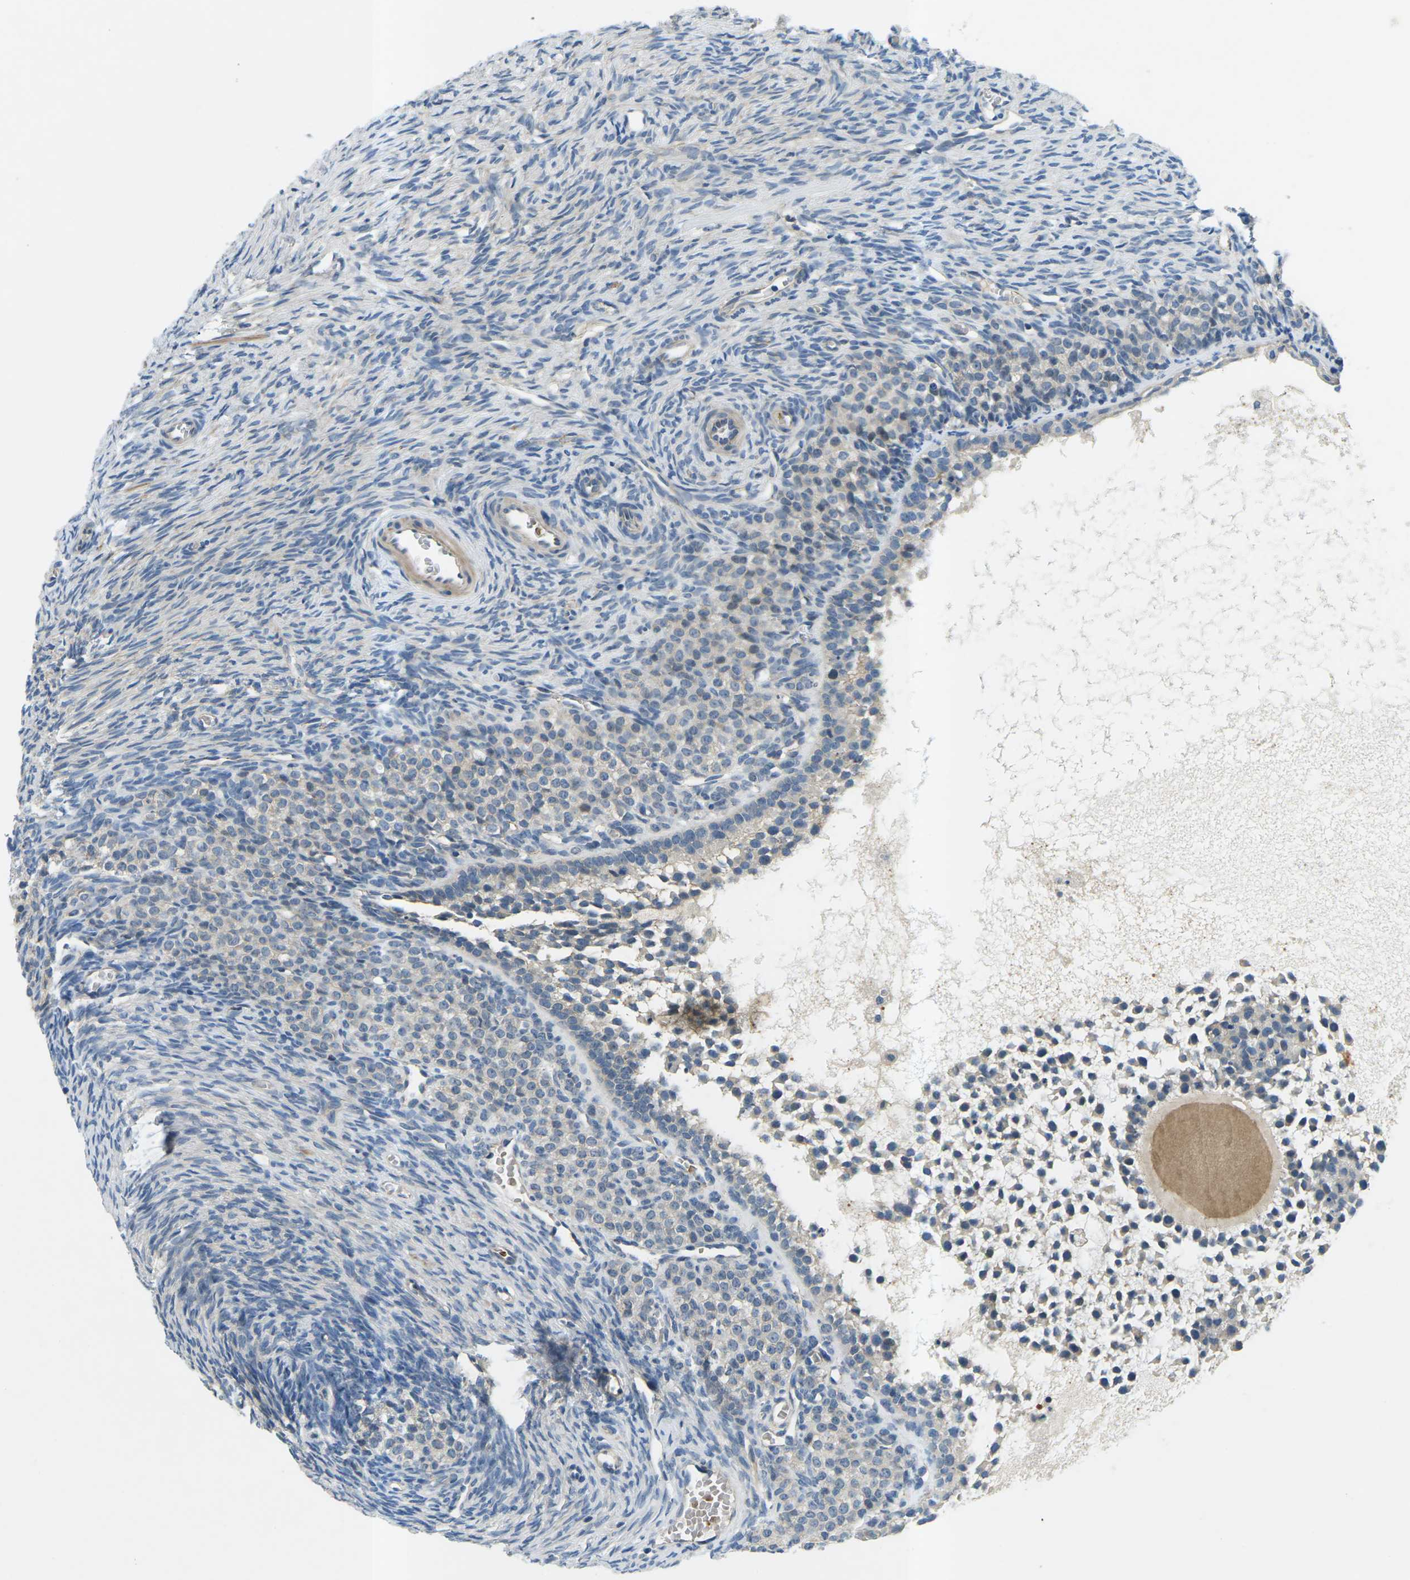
{"staining": {"intensity": "moderate", "quantity": "25%-75%", "location": "cytoplasmic/membranous"}, "tissue": "ovary", "cell_type": "Follicle cells", "image_type": "normal", "snomed": [{"axis": "morphology", "description": "Normal tissue, NOS"}, {"axis": "topography", "description": "Ovary"}], "caption": "Immunohistochemistry (IHC) staining of benign ovary, which displays medium levels of moderate cytoplasmic/membranous staining in approximately 25%-75% of follicle cells indicating moderate cytoplasmic/membranous protein staining. The staining was performed using DAB (3,3'-diaminobenzidine) (brown) for protein detection and nuclei were counterstained in hematoxylin (blue).", "gene": "CTNND1", "patient": {"sex": "female", "age": 27}}